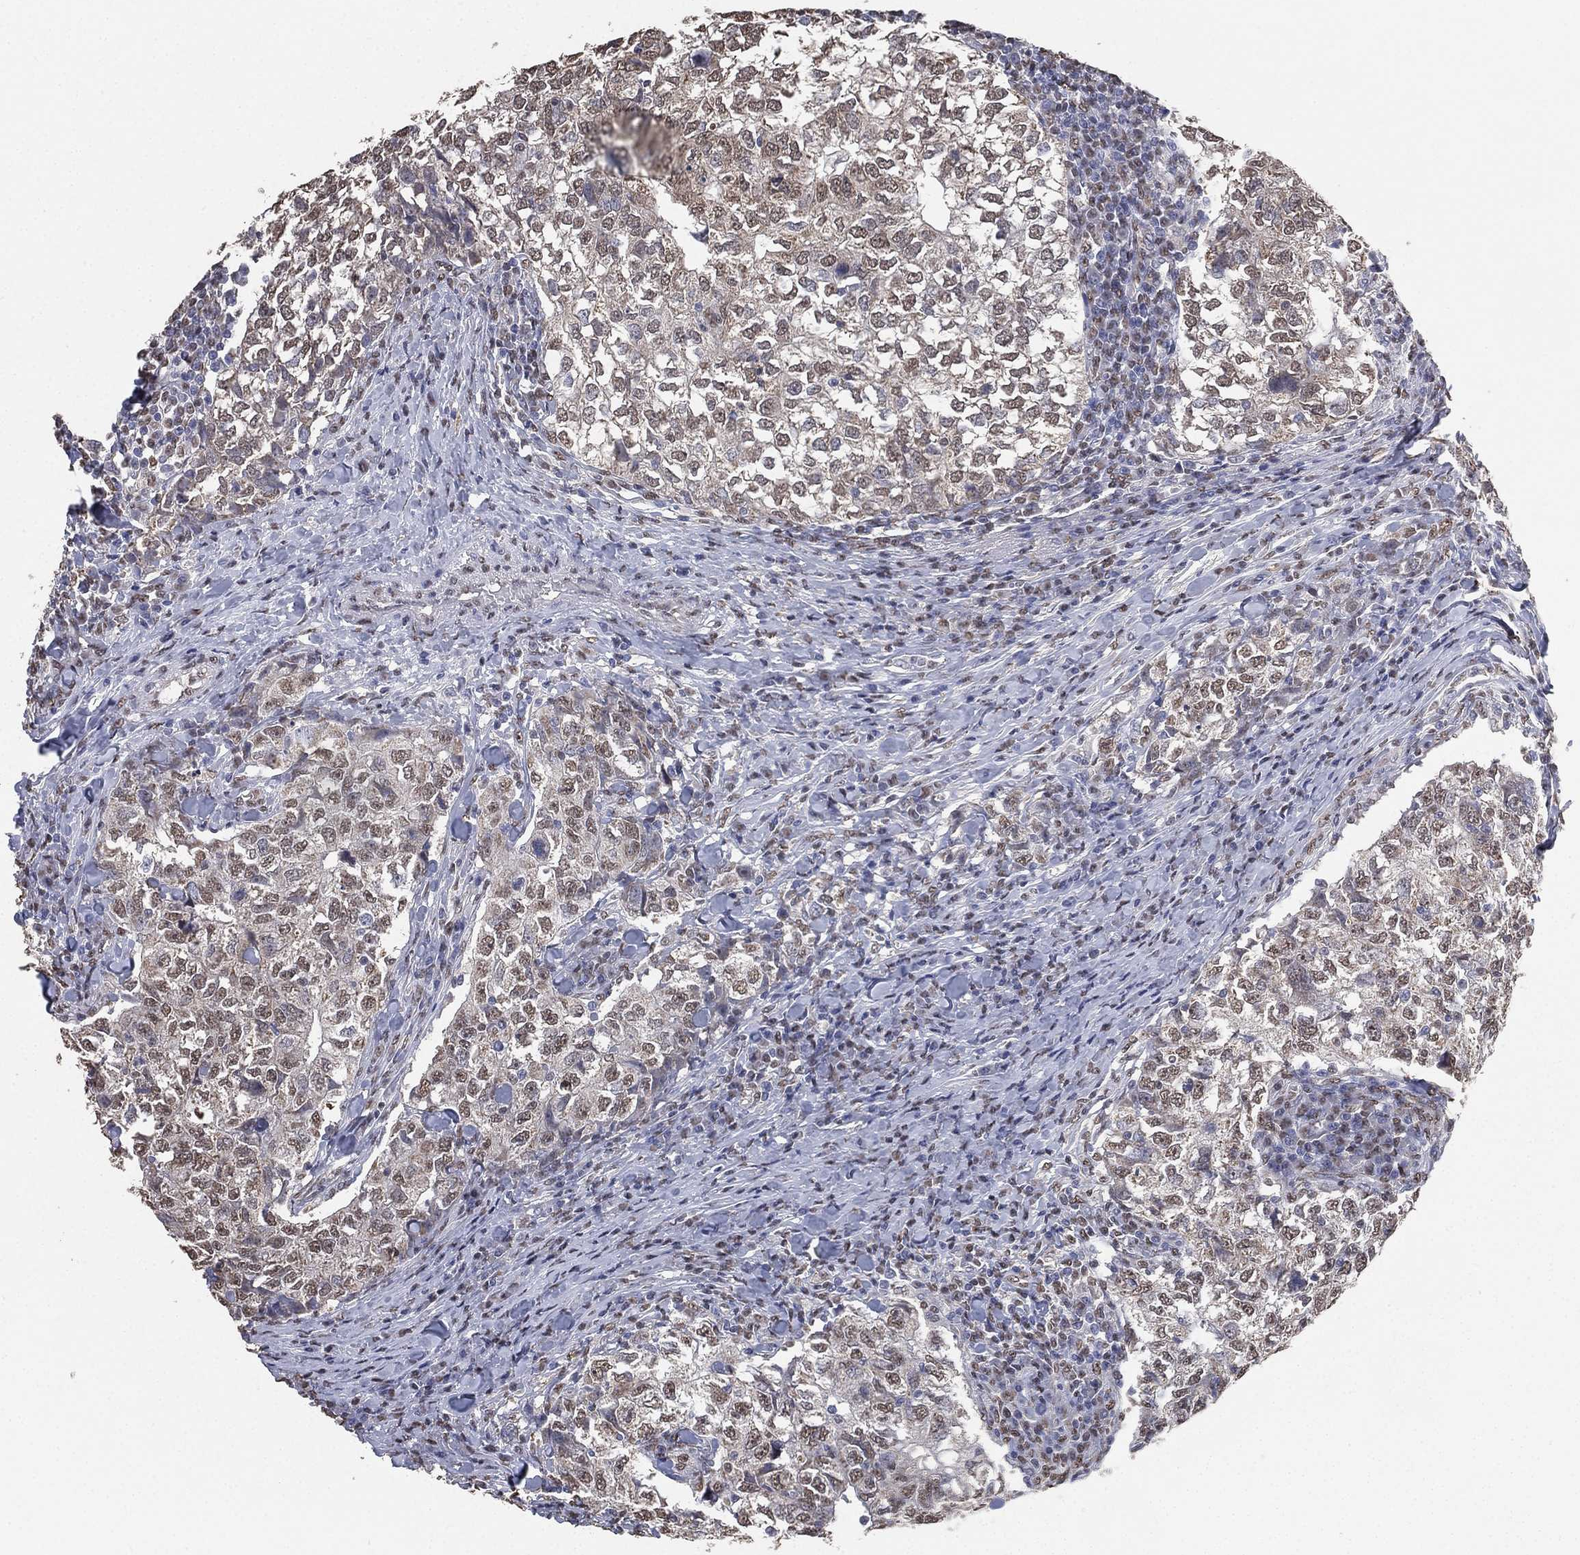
{"staining": {"intensity": "weak", "quantity": "<25%", "location": "cytoplasmic/membranous,nuclear"}, "tissue": "breast cancer", "cell_type": "Tumor cells", "image_type": "cancer", "snomed": [{"axis": "morphology", "description": "Duct carcinoma"}, {"axis": "topography", "description": "Breast"}], "caption": "This is an immunohistochemistry micrograph of breast cancer. There is no expression in tumor cells.", "gene": "ALDH7A1", "patient": {"sex": "female", "age": 30}}